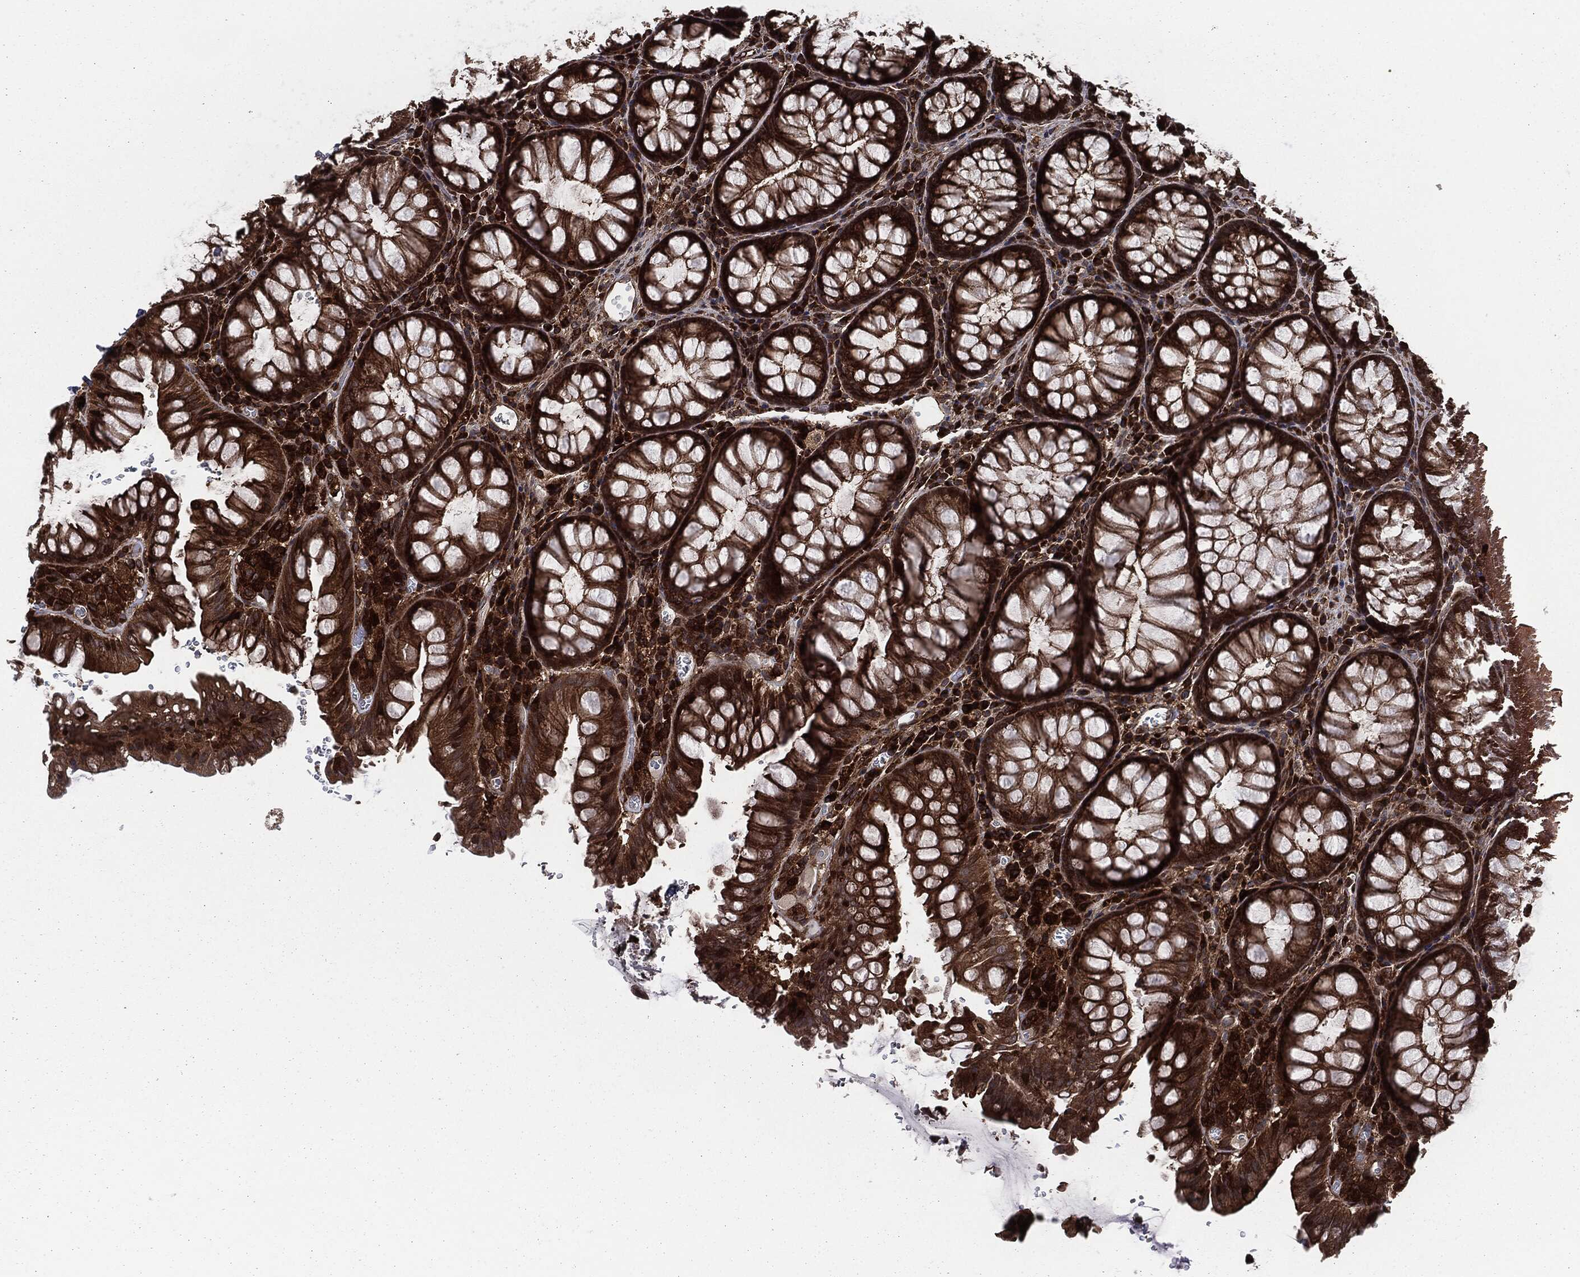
{"staining": {"intensity": "strong", "quantity": ">75%", "location": "cytoplasmic/membranous"}, "tissue": "rectum", "cell_type": "Glandular cells", "image_type": "normal", "snomed": [{"axis": "morphology", "description": "Normal tissue, NOS"}, {"axis": "topography", "description": "Rectum"}], "caption": "Protein expression by immunohistochemistry exhibits strong cytoplasmic/membranous expression in about >75% of glandular cells in benign rectum.", "gene": "RAP1GDS1", "patient": {"sex": "female", "age": 68}}